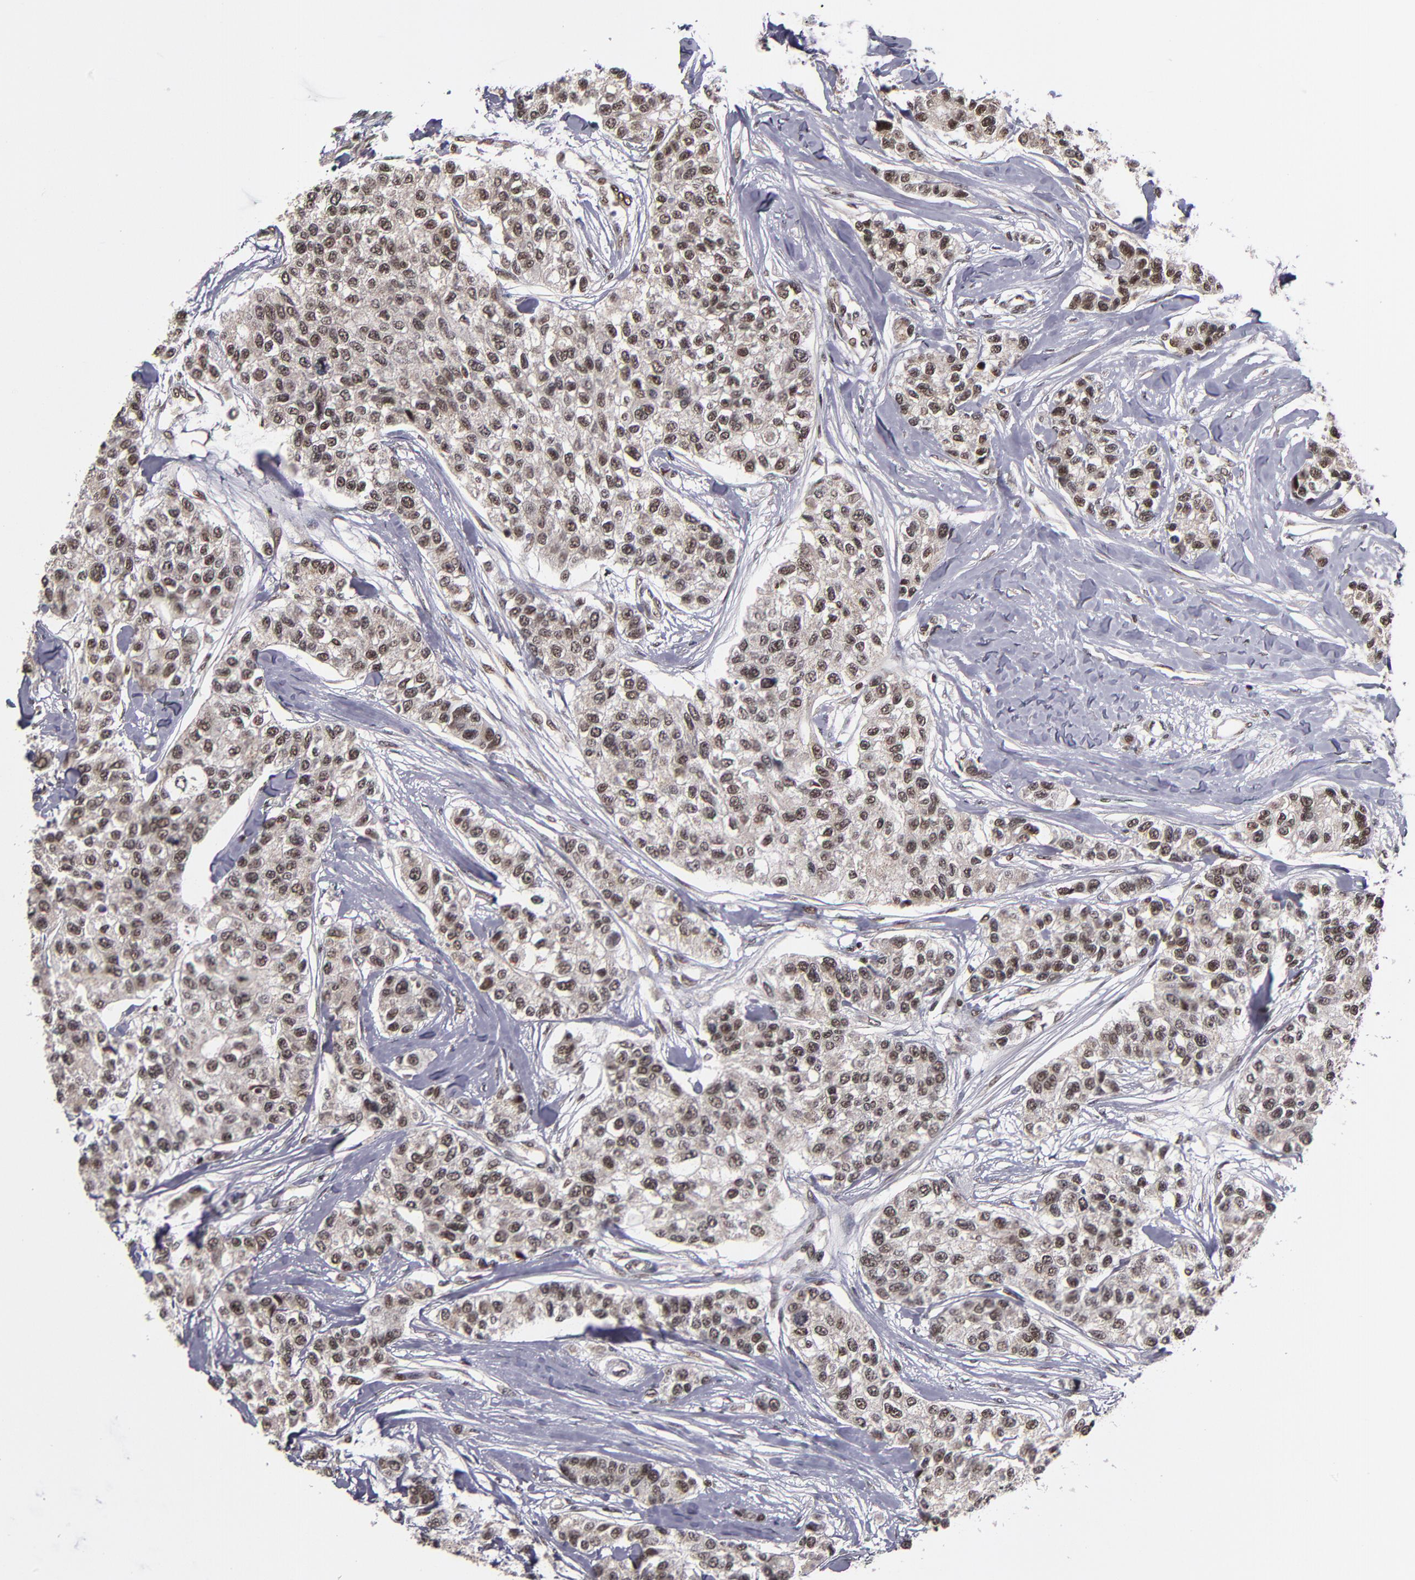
{"staining": {"intensity": "weak", "quantity": "25%-75%", "location": "nuclear"}, "tissue": "breast cancer", "cell_type": "Tumor cells", "image_type": "cancer", "snomed": [{"axis": "morphology", "description": "Duct carcinoma"}, {"axis": "topography", "description": "Breast"}], "caption": "About 25%-75% of tumor cells in human breast cancer demonstrate weak nuclear protein positivity as visualized by brown immunohistochemical staining.", "gene": "KDM6A", "patient": {"sex": "female", "age": 51}}